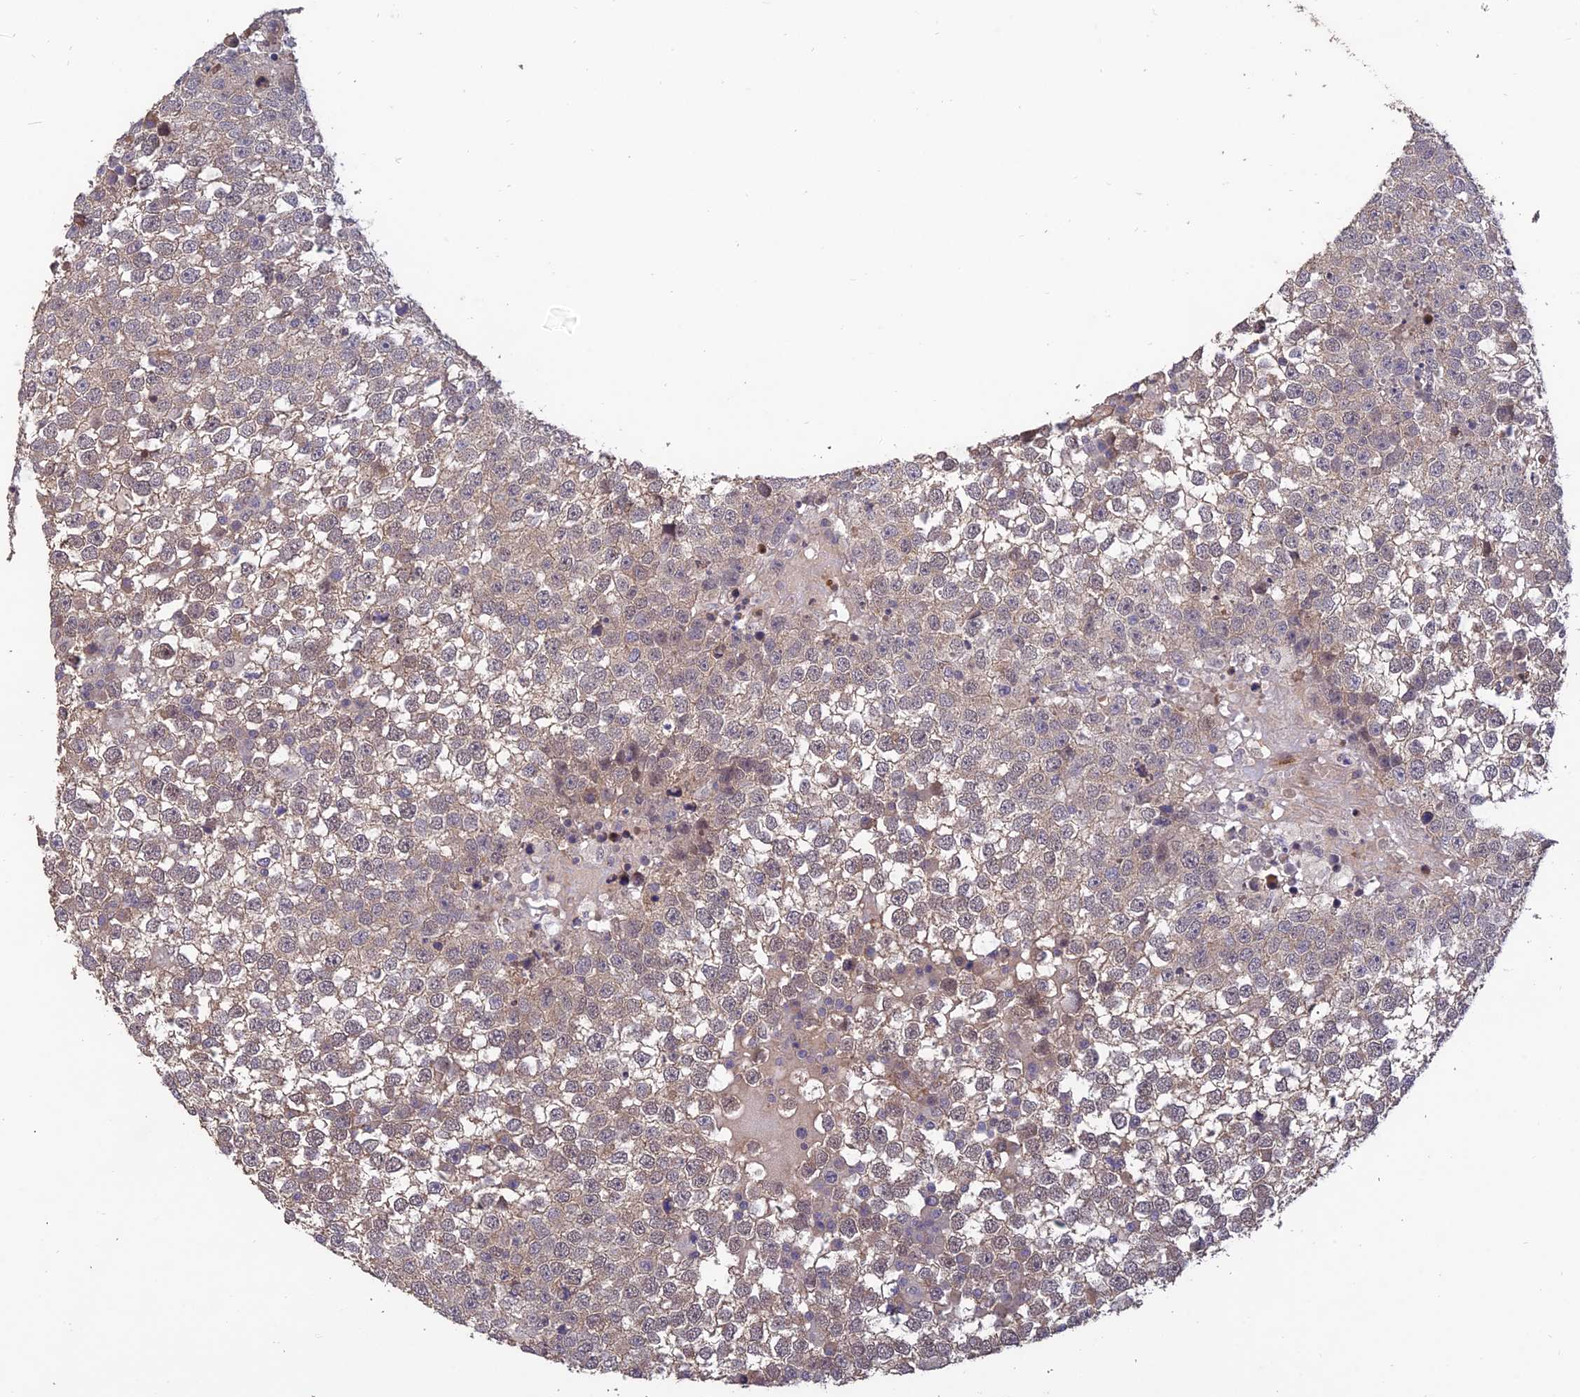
{"staining": {"intensity": "weak", "quantity": "<25%", "location": "nuclear"}, "tissue": "testis cancer", "cell_type": "Tumor cells", "image_type": "cancer", "snomed": [{"axis": "morphology", "description": "Seminoma, NOS"}, {"axis": "topography", "description": "Testis"}], "caption": "Protein analysis of testis seminoma shows no significant expression in tumor cells.", "gene": "PAGR1", "patient": {"sex": "male", "age": 65}}